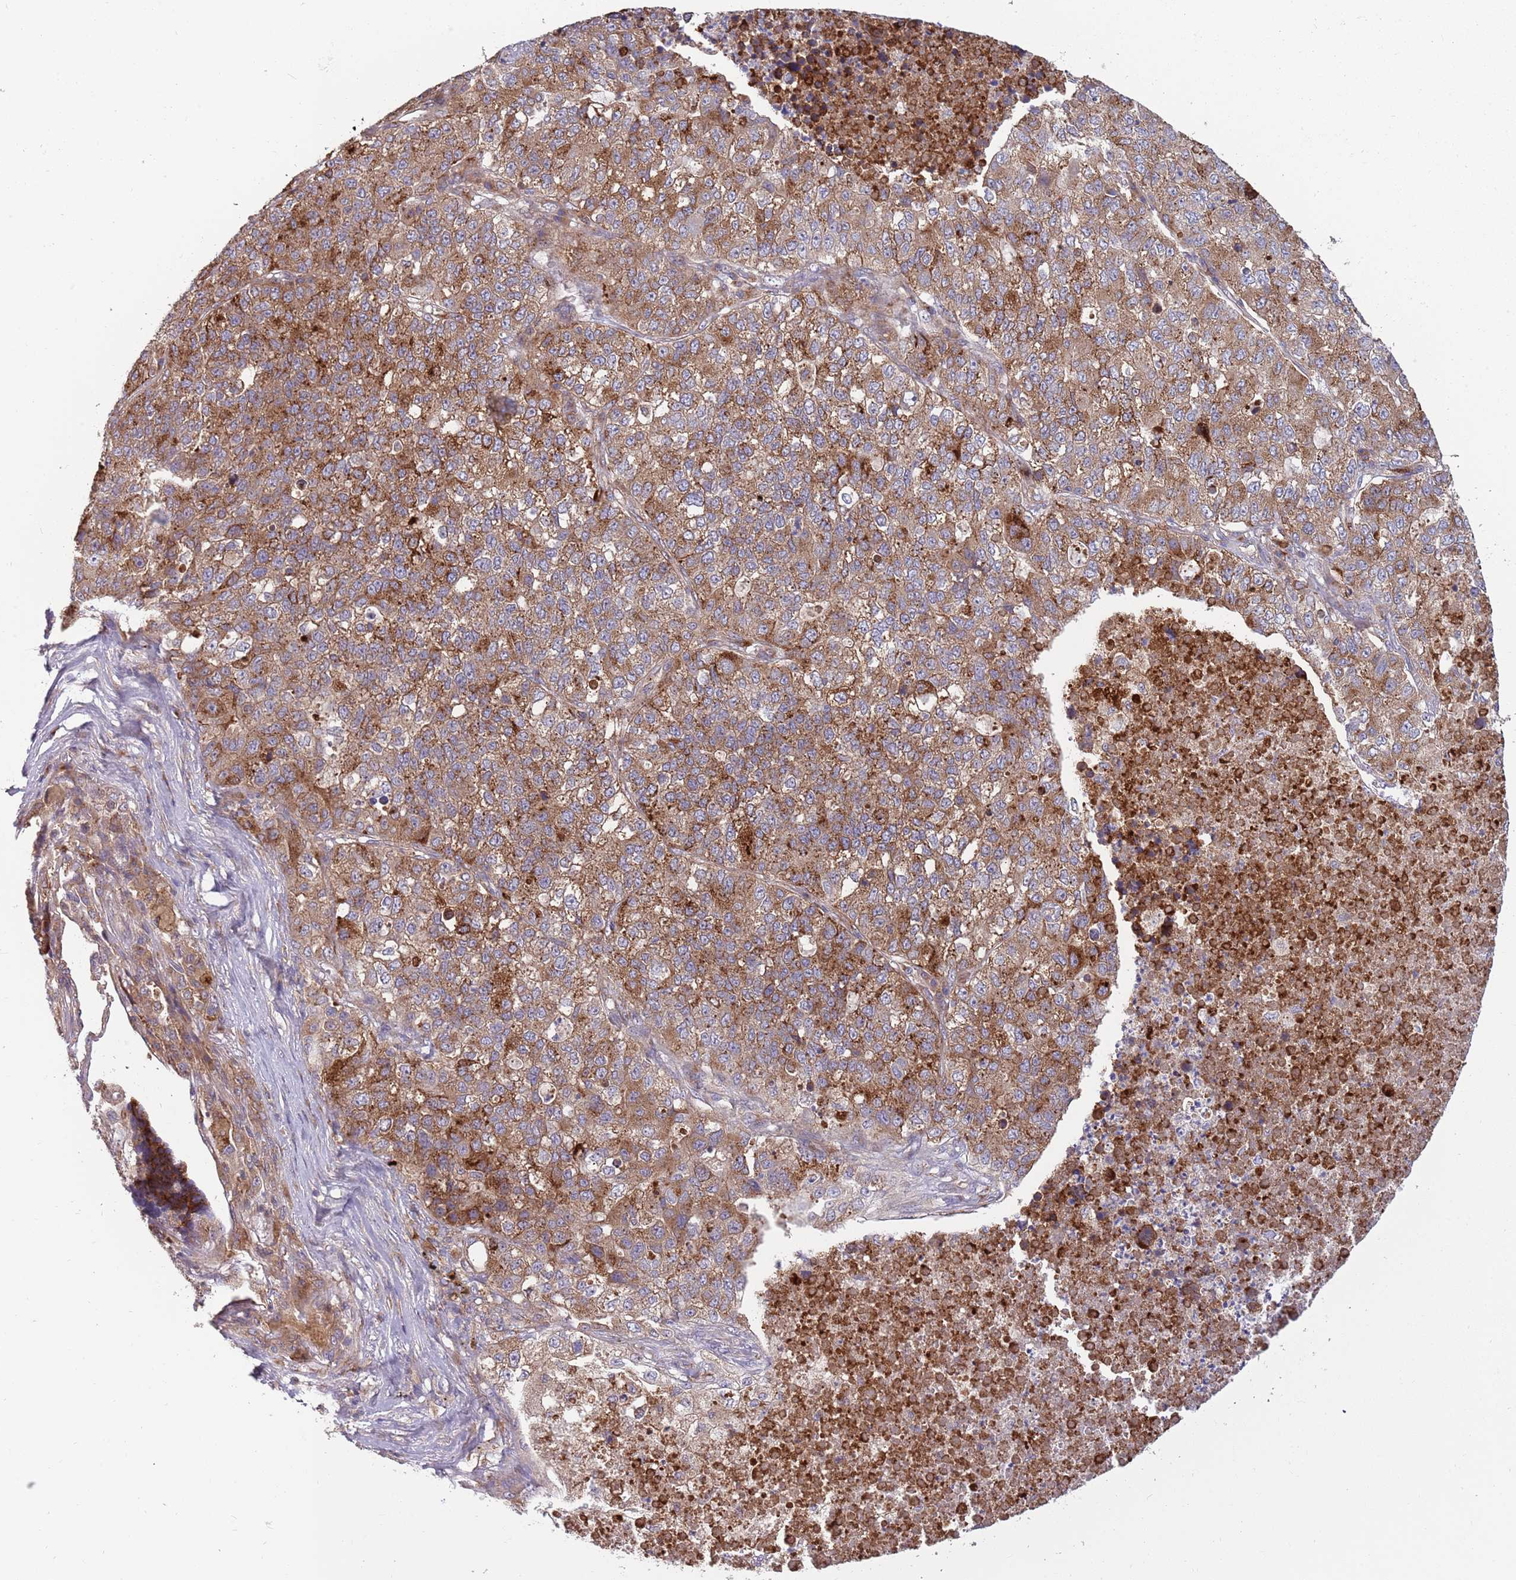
{"staining": {"intensity": "moderate", "quantity": ">75%", "location": "cytoplasmic/membranous"}, "tissue": "lung cancer", "cell_type": "Tumor cells", "image_type": "cancer", "snomed": [{"axis": "morphology", "description": "Adenocarcinoma, NOS"}, {"axis": "topography", "description": "Lung"}], "caption": "Human lung cancer (adenocarcinoma) stained with a brown dye displays moderate cytoplasmic/membranous positive expression in approximately >75% of tumor cells.", "gene": "BTBD7", "patient": {"sex": "male", "age": 49}}